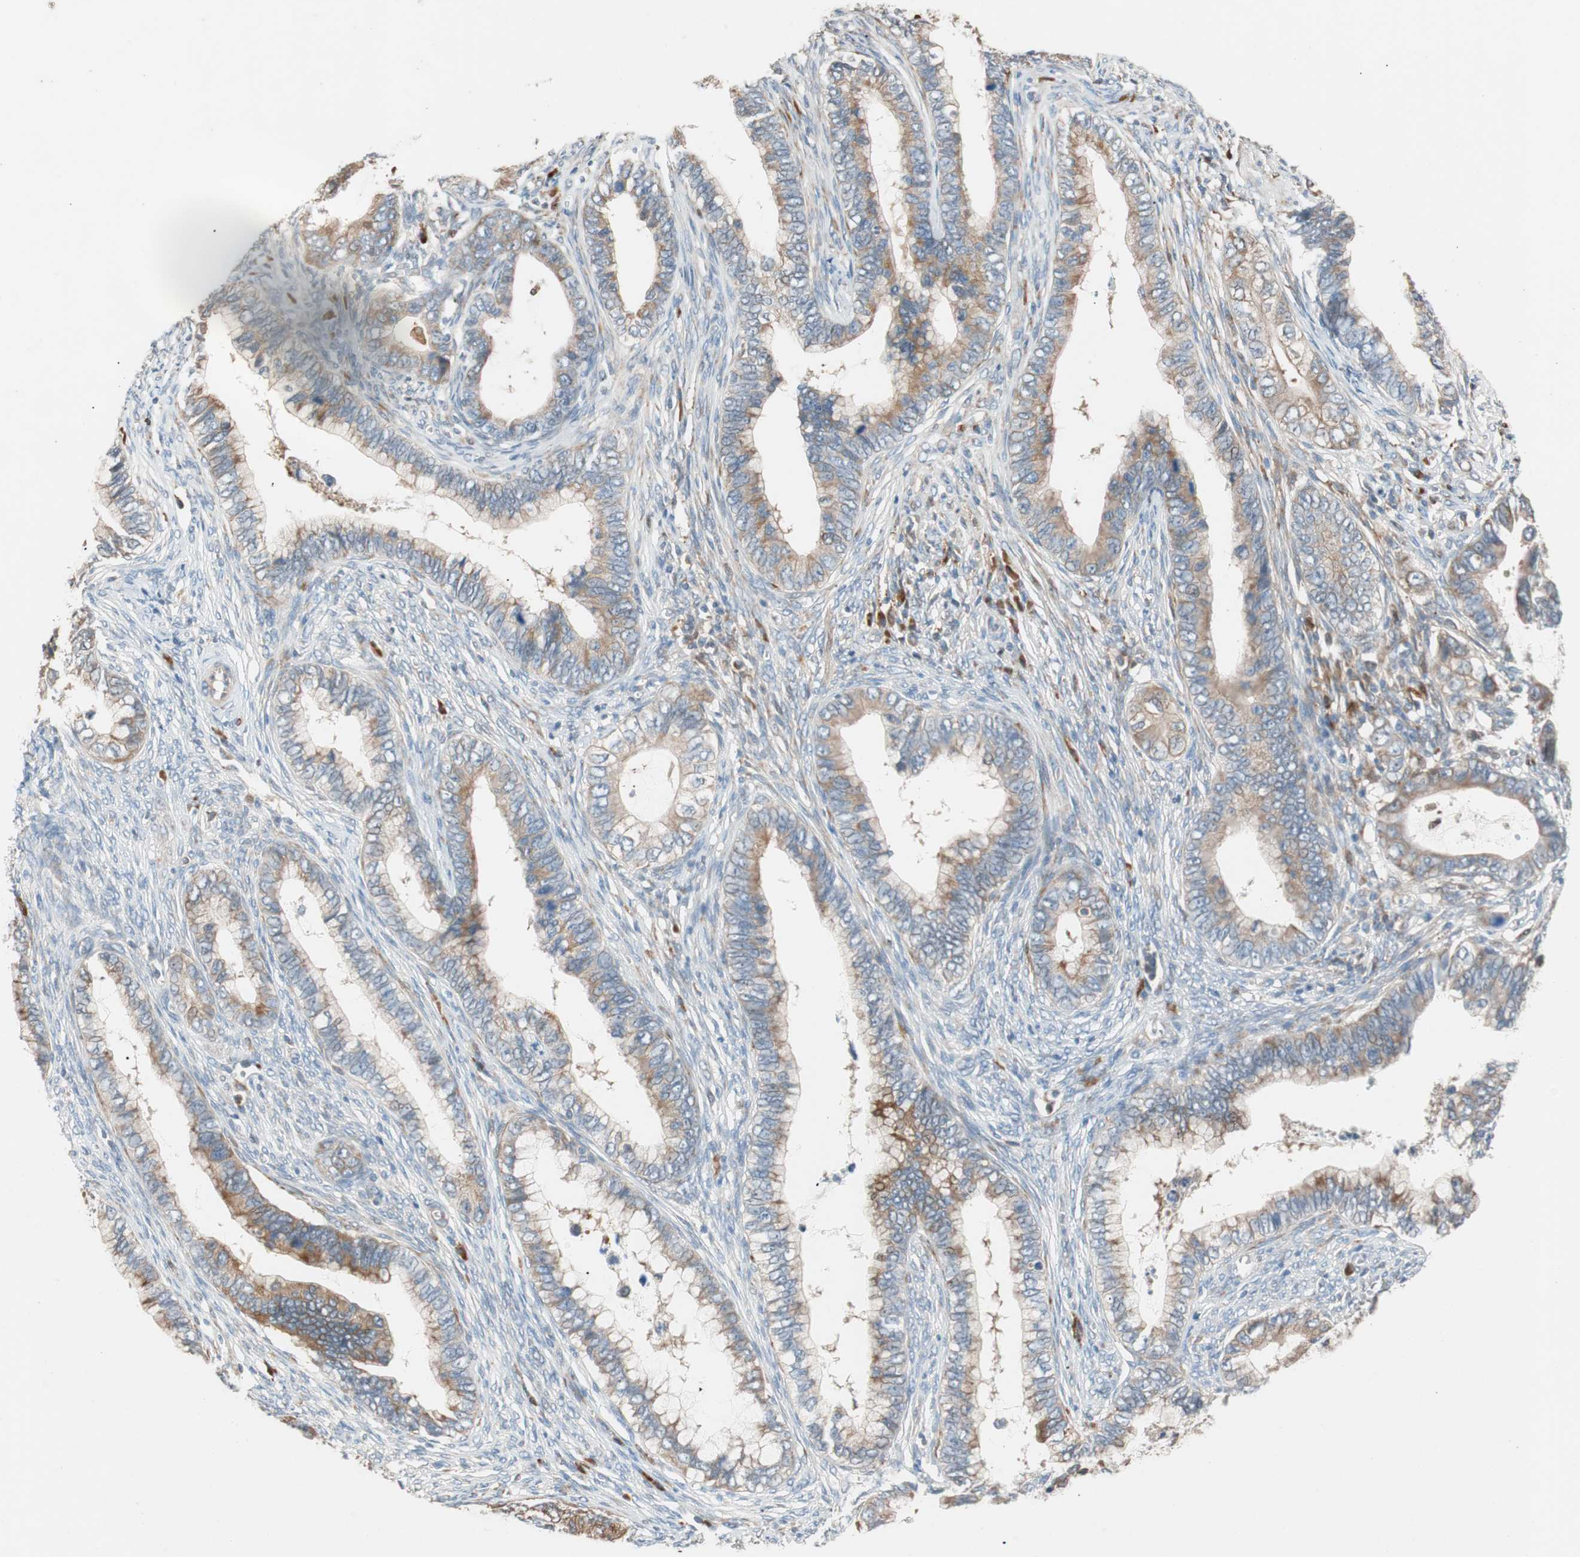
{"staining": {"intensity": "moderate", "quantity": ">75%", "location": "cytoplasmic/membranous"}, "tissue": "cervical cancer", "cell_type": "Tumor cells", "image_type": "cancer", "snomed": [{"axis": "morphology", "description": "Adenocarcinoma, NOS"}, {"axis": "topography", "description": "Cervix"}], "caption": "IHC (DAB (3,3'-diaminobenzidine)) staining of adenocarcinoma (cervical) exhibits moderate cytoplasmic/membranous protein staining in about >75% of tumor cells. (Stains: DAB (3,3'-diaminobenzidine) in brown, nuclei in blue, Microscopy: brightfield microscopy at high magnification).", "gene": "FAAH", "patient": {"sex": "female", "age": 44}}